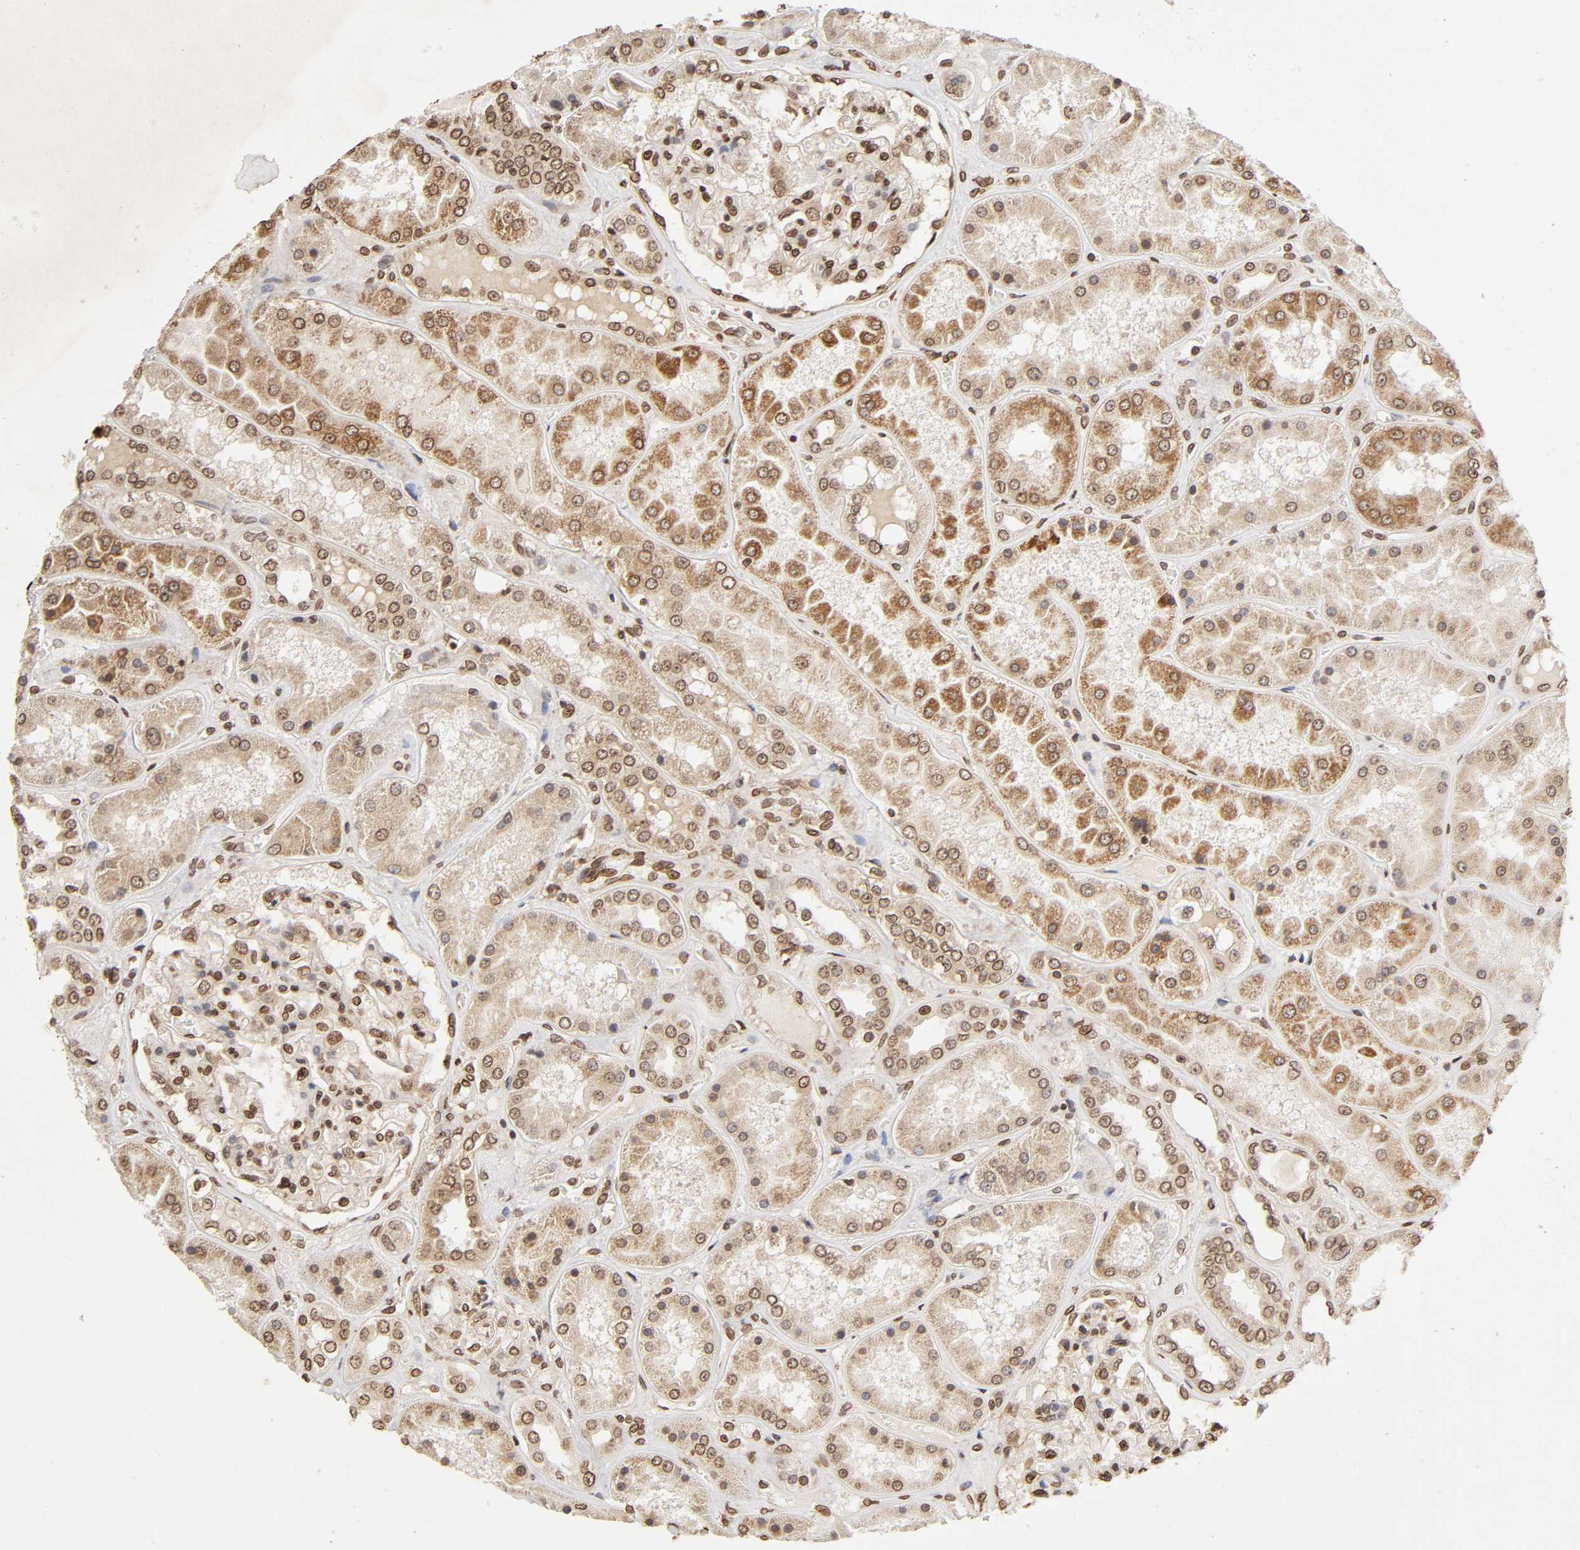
{"staining": {"intensity": "moderate", "quantity": ">75%", "location": "cytoplasmic/membranous,nuclear"}, "tissue": "kidney", "cell_type": "Cells in glomeruli", "image_type": "normal", "snomed": [{"axis": "morphology", "description": "Normal tissue, NOS"}, {"axis": "topography", "description": "Kidney"}], "caption": "Immunohistochemistry staining of normal kidney, which displays medium levels of moderate cytoplasmic/membranous,nuclear positivity in approximately >75% of cells in glomeruli indicating moderate cytoplasmic/membranous,nuclear protein staining. The staining was performed using DAB (brown) for protein detection and nuclei were counterstained in hematoxylin (blue).", "gene": "MLLT6", "patient": {"sex": "female", "age": 56}}